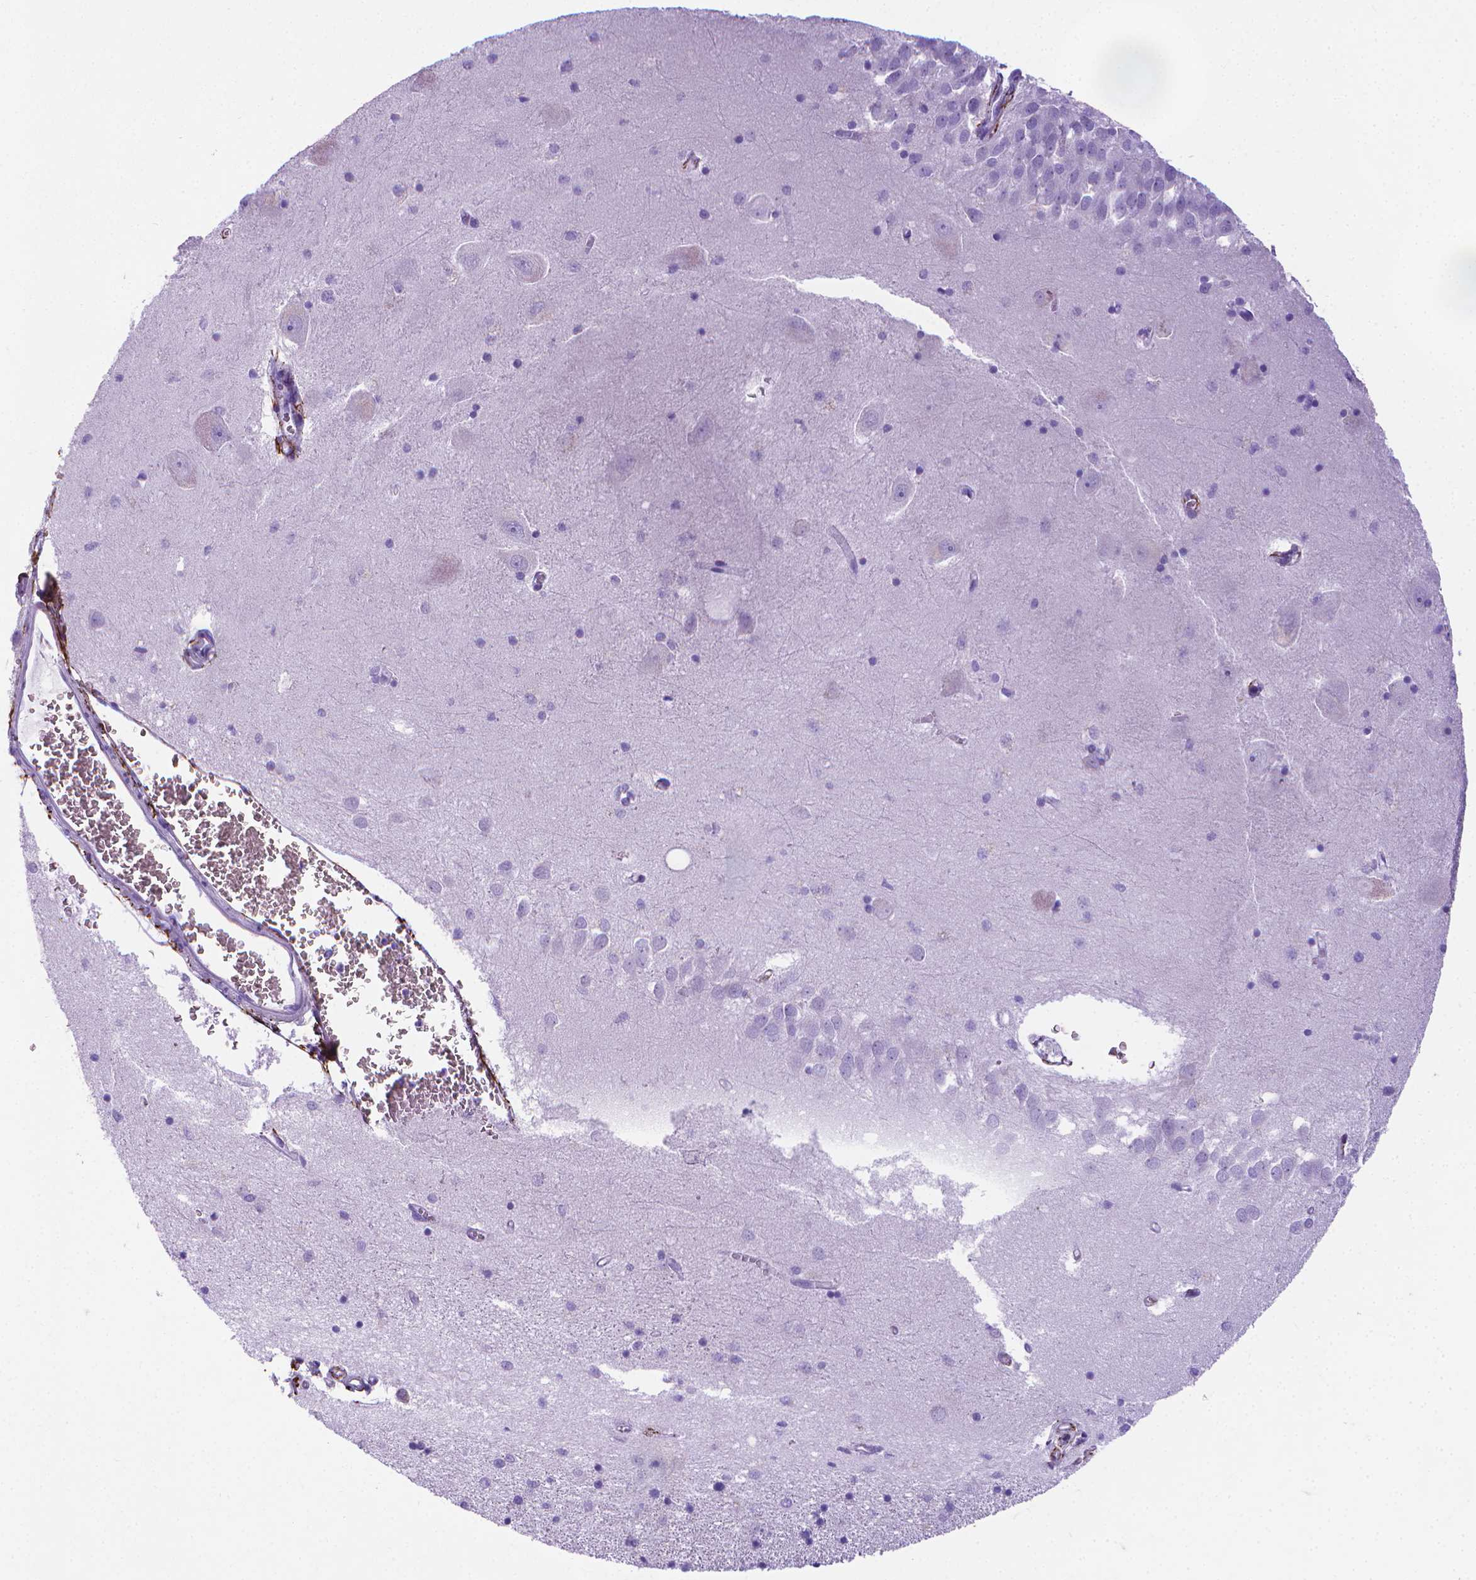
{"staining": {"intensity": "negative", "quantity": "none", "location": "none"}, "tissue": "hippocampus", "cell_type": "Glial cells", "image_type": "normal", "snomed": [{"axis": "morphology", "description": "Normal tissue, NOS"}, {"axis": "topography", "description": "Lateral ventricle wall"}, {"axis": "topography", "description": "Hippocampus"}], "caption": "This is an immunohistochemistry (IHC) histopathology image of unremarkable hippocampus. There is no positivity in glial cells.", "gene": "MFAP2", "patient": {"sex": "female", "age": 63}}